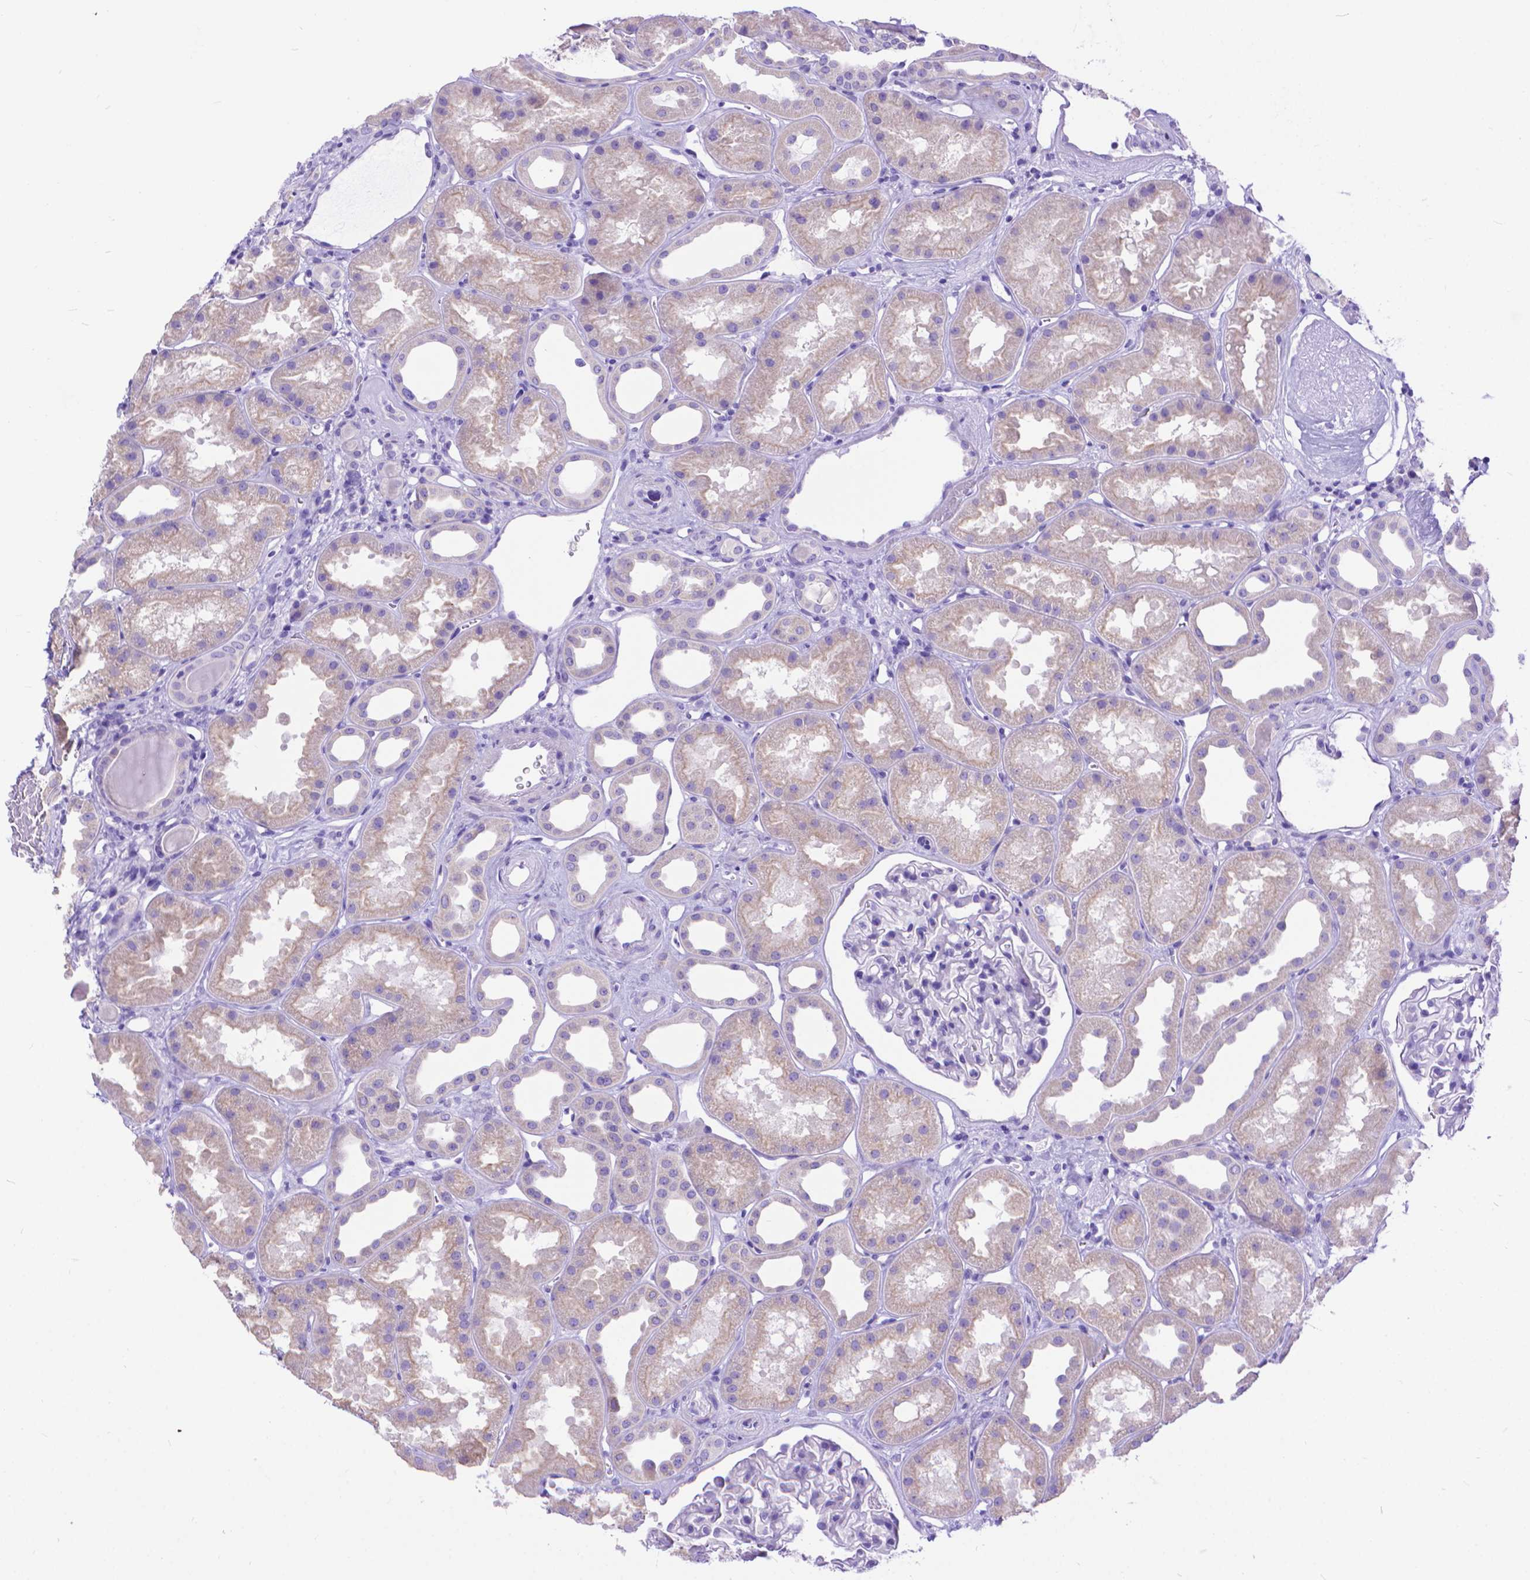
{"staining": {"intensity": "negative", "quantity": "none", "location": "none"}, "tissue": "kidney", "cell_type": "Cells in glomeruli", "image_type": "normal", "snomed": [{"axis": "morphology", "description": "Normal tissue, NOS"}, {"axis": "topography", "description": "Kidney"}], "caption": "IHC micrograph of normal human kidney stained for a protein (brown), which reveals no staining in cells in glomeruli. (DAB (3,3'-diaminobenzidine) immunohistochemistry visualized using brightfield microscopy, high magnification).", "gene": "DHRS2", "patient": {"sex": "male", "age": 61}}